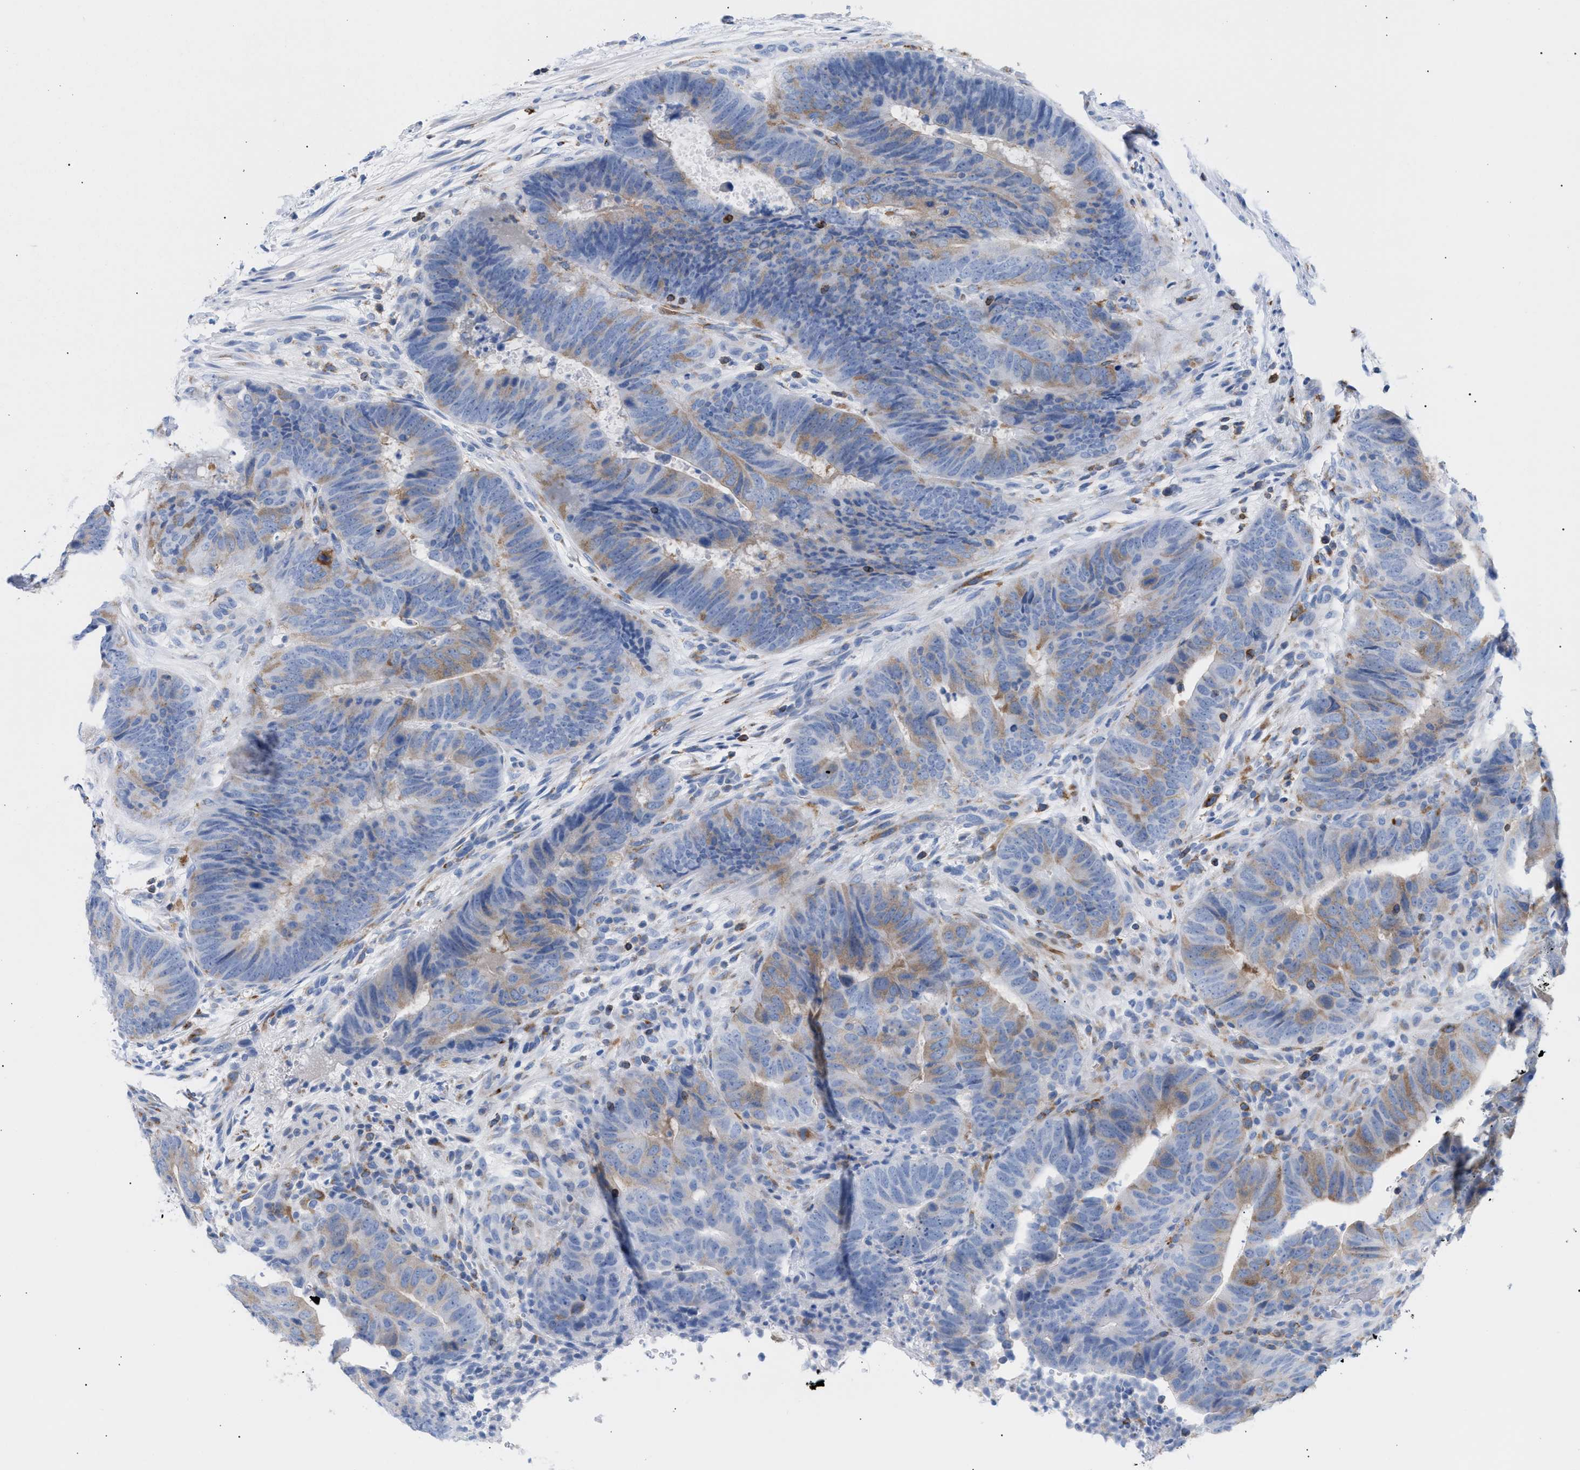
{"staining": {"intensity": "weak", "quantity": "25%-75%", "location": "cytoplasmic/membranous"}, "tissue": "colorectal cancer", "cell_type": "Tumor cells", "image_type": "cancer", "snomed": [{"axis": "morphology", "description": "Adenocarcinoma, NOS"}, {"axis": "topography", "description": "Colon"}], "caption": "There is low levels of weak cytoplasmic/membranous expression in tumor cells of colorectal cancer, as demonstrated by immunohistochemical staining (brown color).", "gene": "TACC3", "patient": {"sex": "male", "age": 56}}